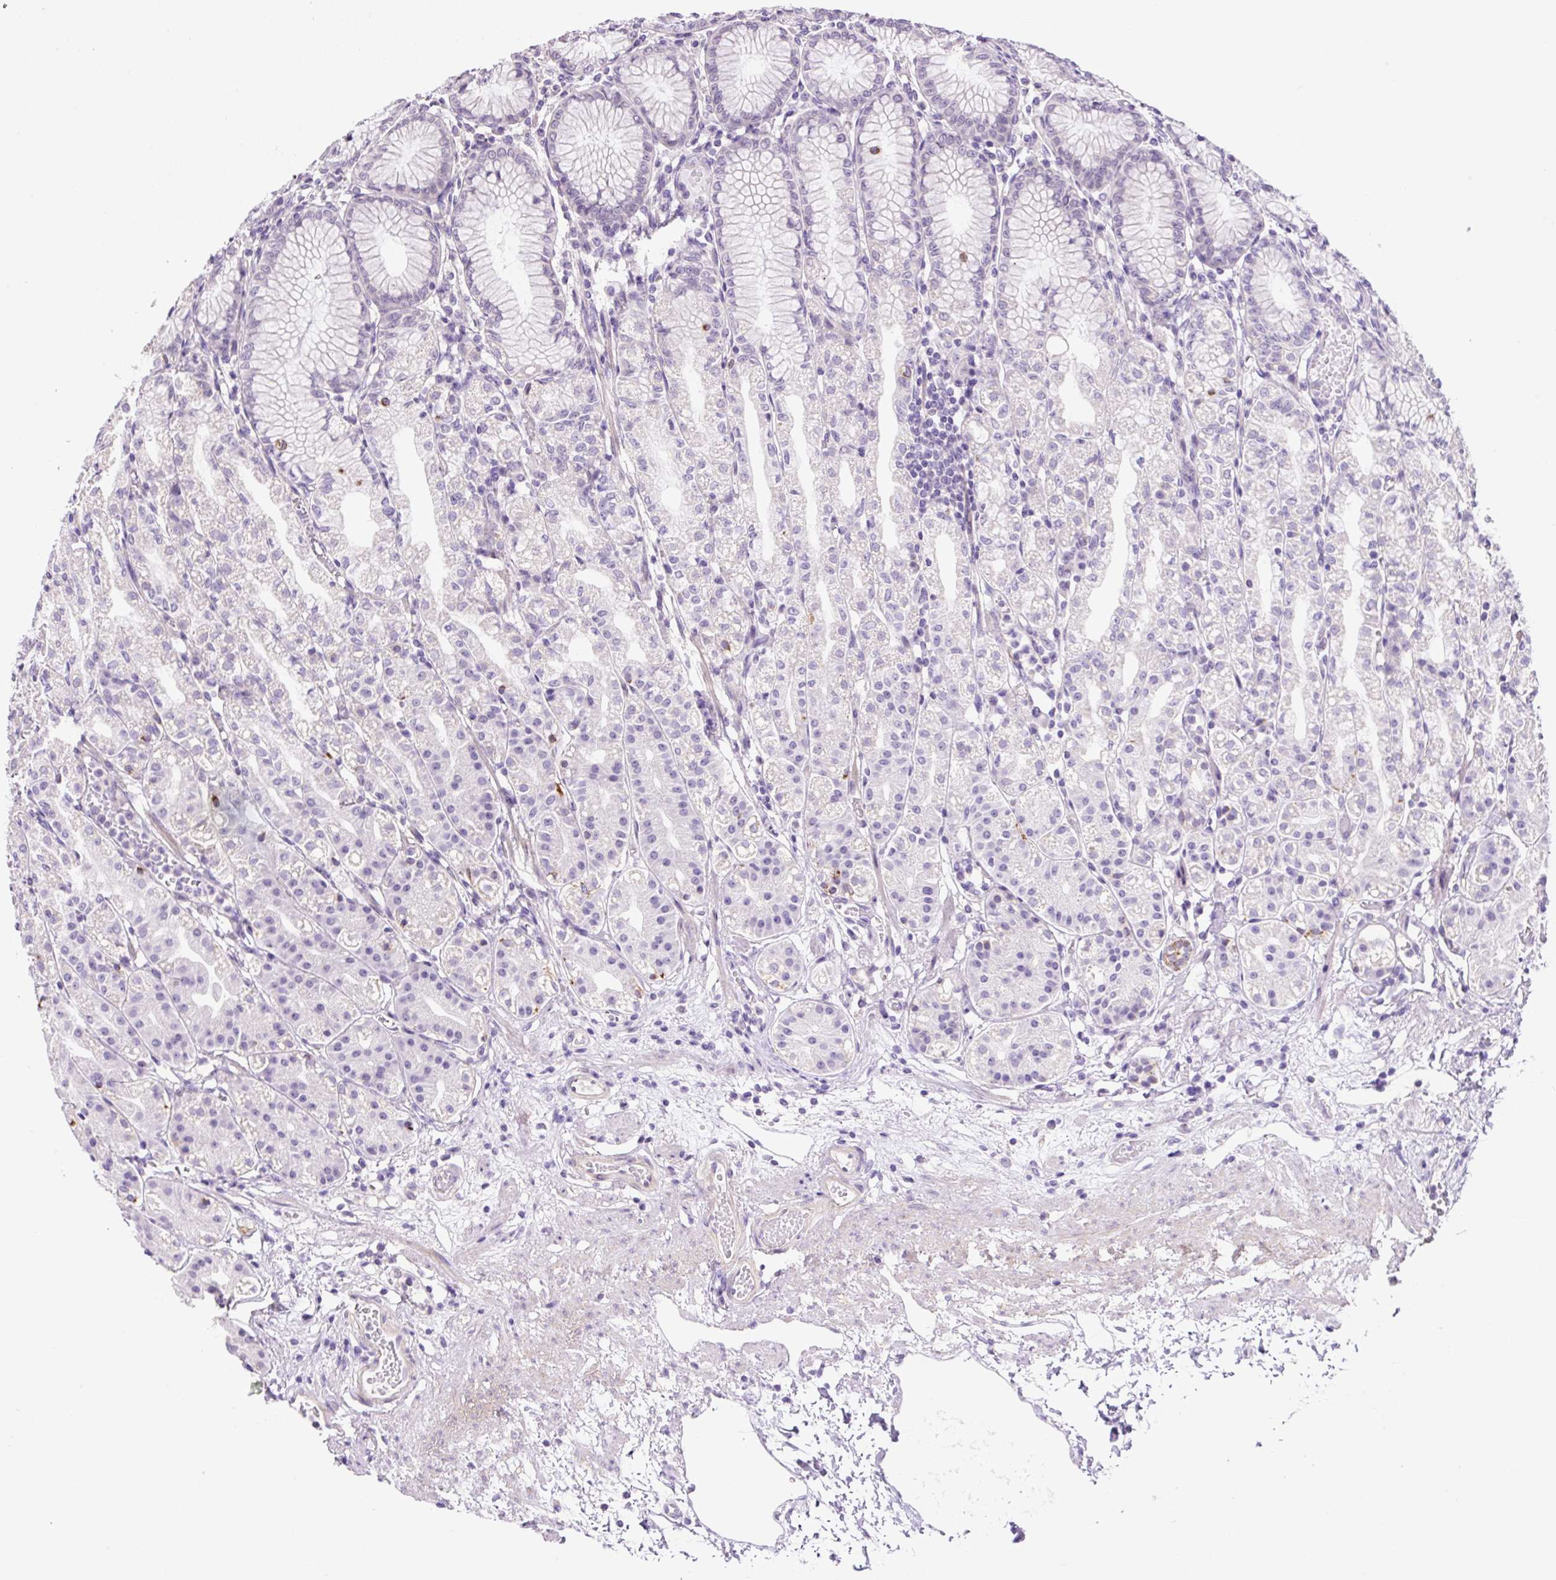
{"staining": {"intensity": "negative", "quantity": "none", "location": "none"}, "tissue": "stomach", "cell_type": "Glandular cells", "image_type": "normal", "snomed": [{"axis": "morphology", "description": "Normal tissue, NOS"}, {"axis": "topography", "description": "Stomach"}], "caption": "This is a histopathology image of immunohistochemistry (IHC) staining of normal stomach, which shows no staining in glandular cells. (Brightfield microscopy of DAB IHC at high magnification).", "gene": "OGDHL", "patient": {"sex": "female", "age": 57}}